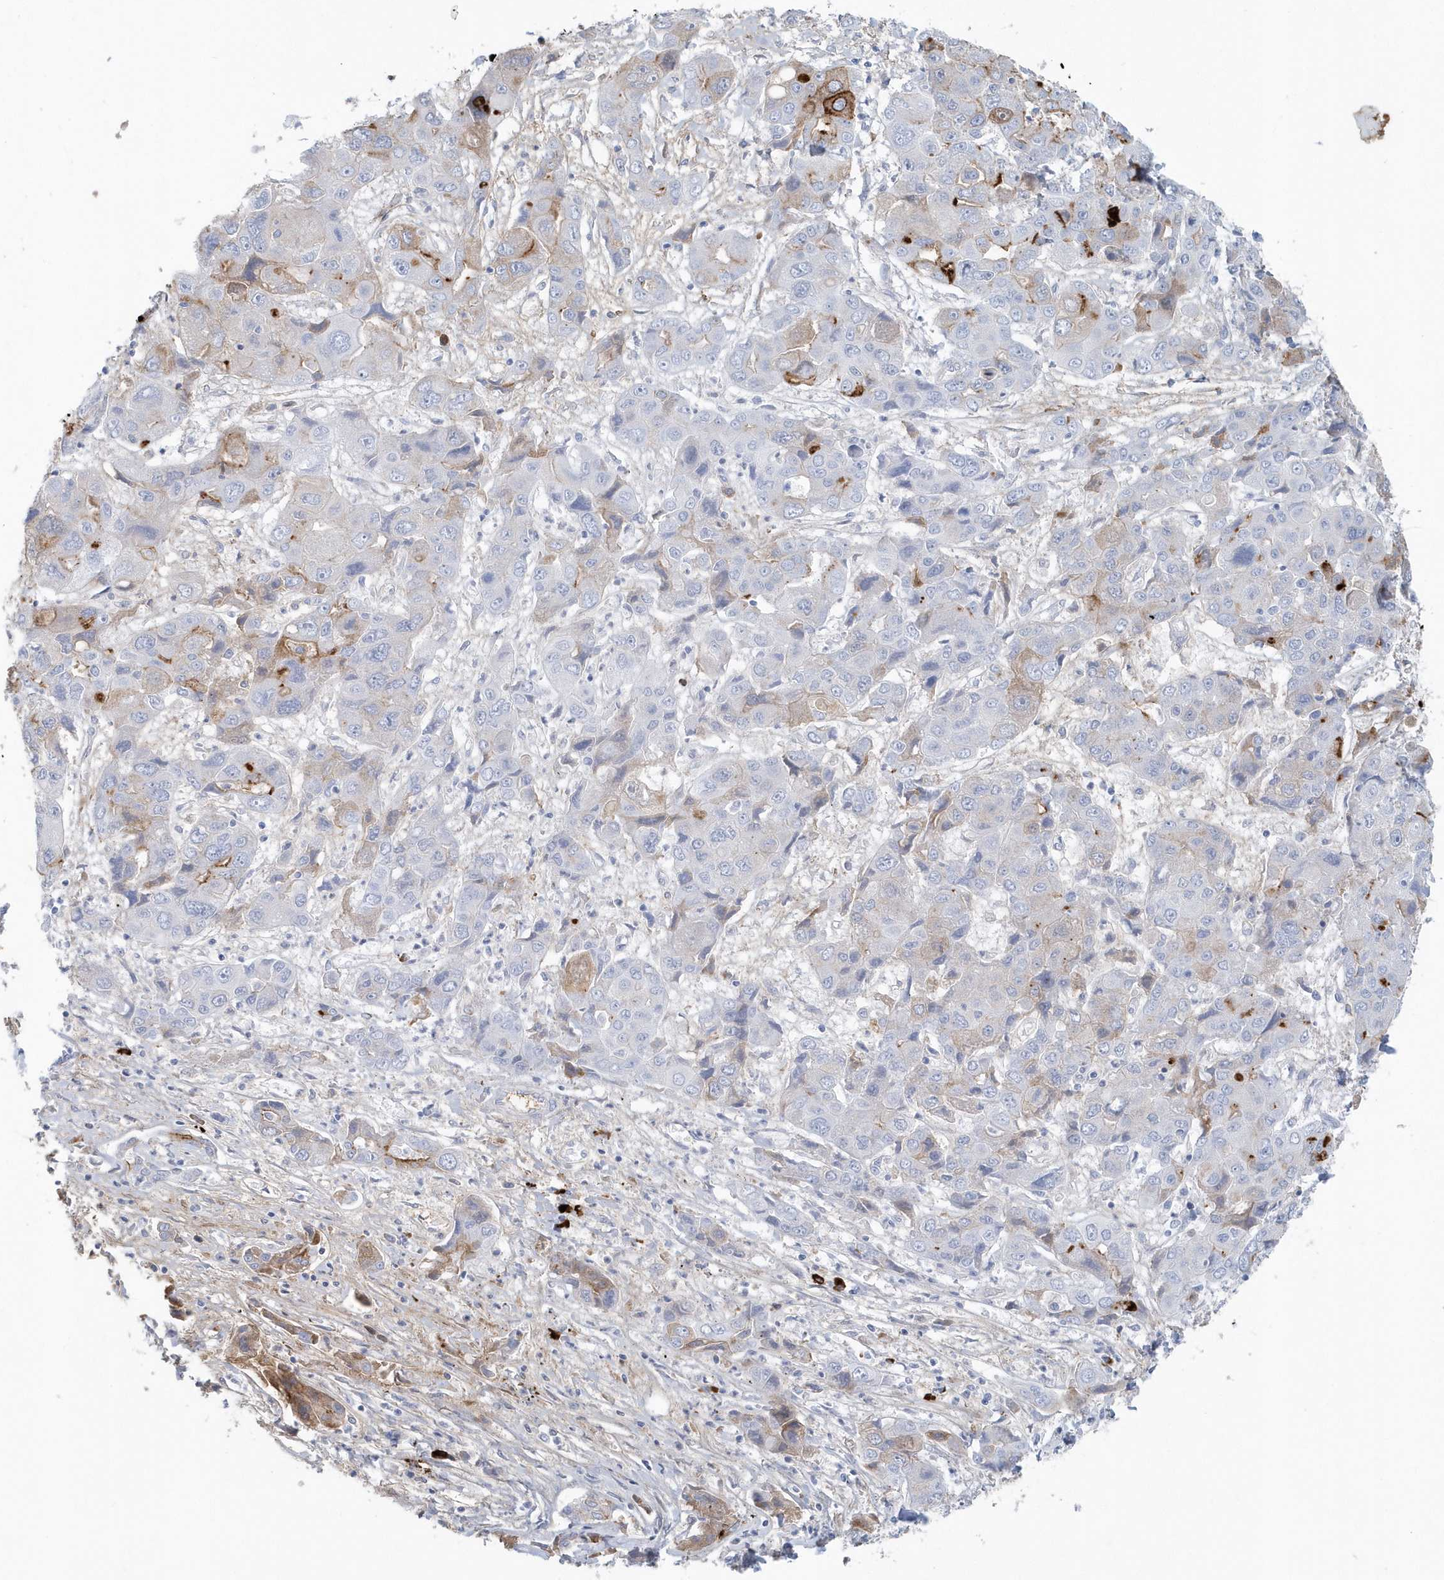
{"staining": {"intensity": "weak", "quantity": "<25%", "location": "cytoplasmic/membranous"}, "tissue": "liver cancer", "cell_type": "Tumor cells", "image_type": "cancer", "snomed": [{"axis": "morphology", "description": "Cholangiocarcinoma"}, {"axis": "topography", "description": "Liver"}], "caption": "High magnification brightfield microscopy of liver cholangiocarcinoma stained with DAB (brown) and counterstained with hematoxylin (blue): tumor cells show no significant expression. Nuclei are stained in blue.", "gene": "JCHAIN", "patient": {"sex": "male", "age": 67}}